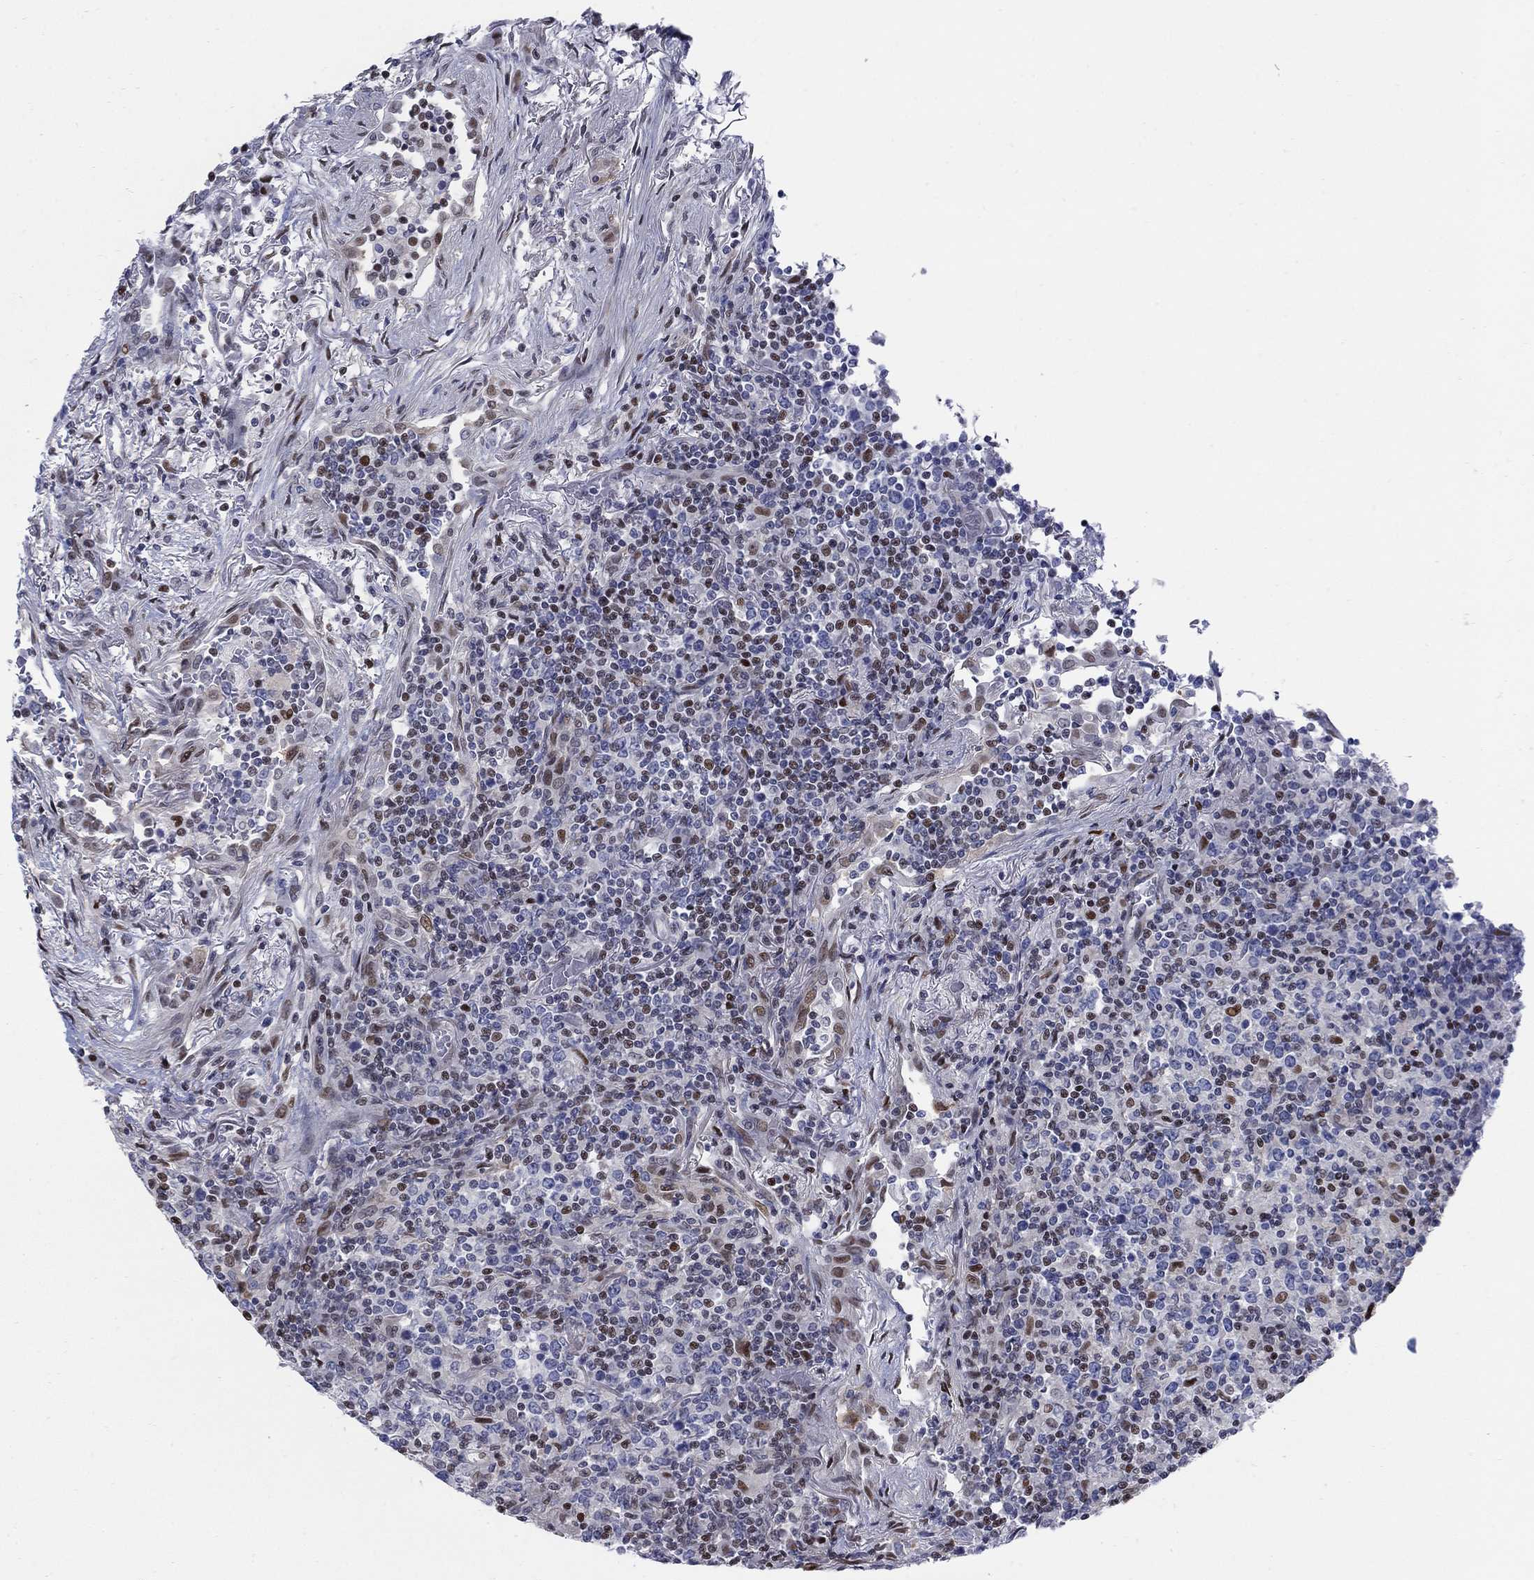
{"staining": {"intensity": "strong", "quantity": "<25%", "location": "nuclear"}, "tissue": "lymphoma", "cell_type": "Tumor cells", "image_type": "cancer", "snomed": [{"axis": "morphology", "description": "Malignant lymphoma, non-Hodgkin's type, High grade"}, {"axis": "topography", "description": "Lung"}], "caption": "Strong nuclear positivity for a protein is seen in about <25% of tumor cells of lymphoma using IHC.", "gene": "MYO3A", "patient": {"sex": "male", "age": 79}}